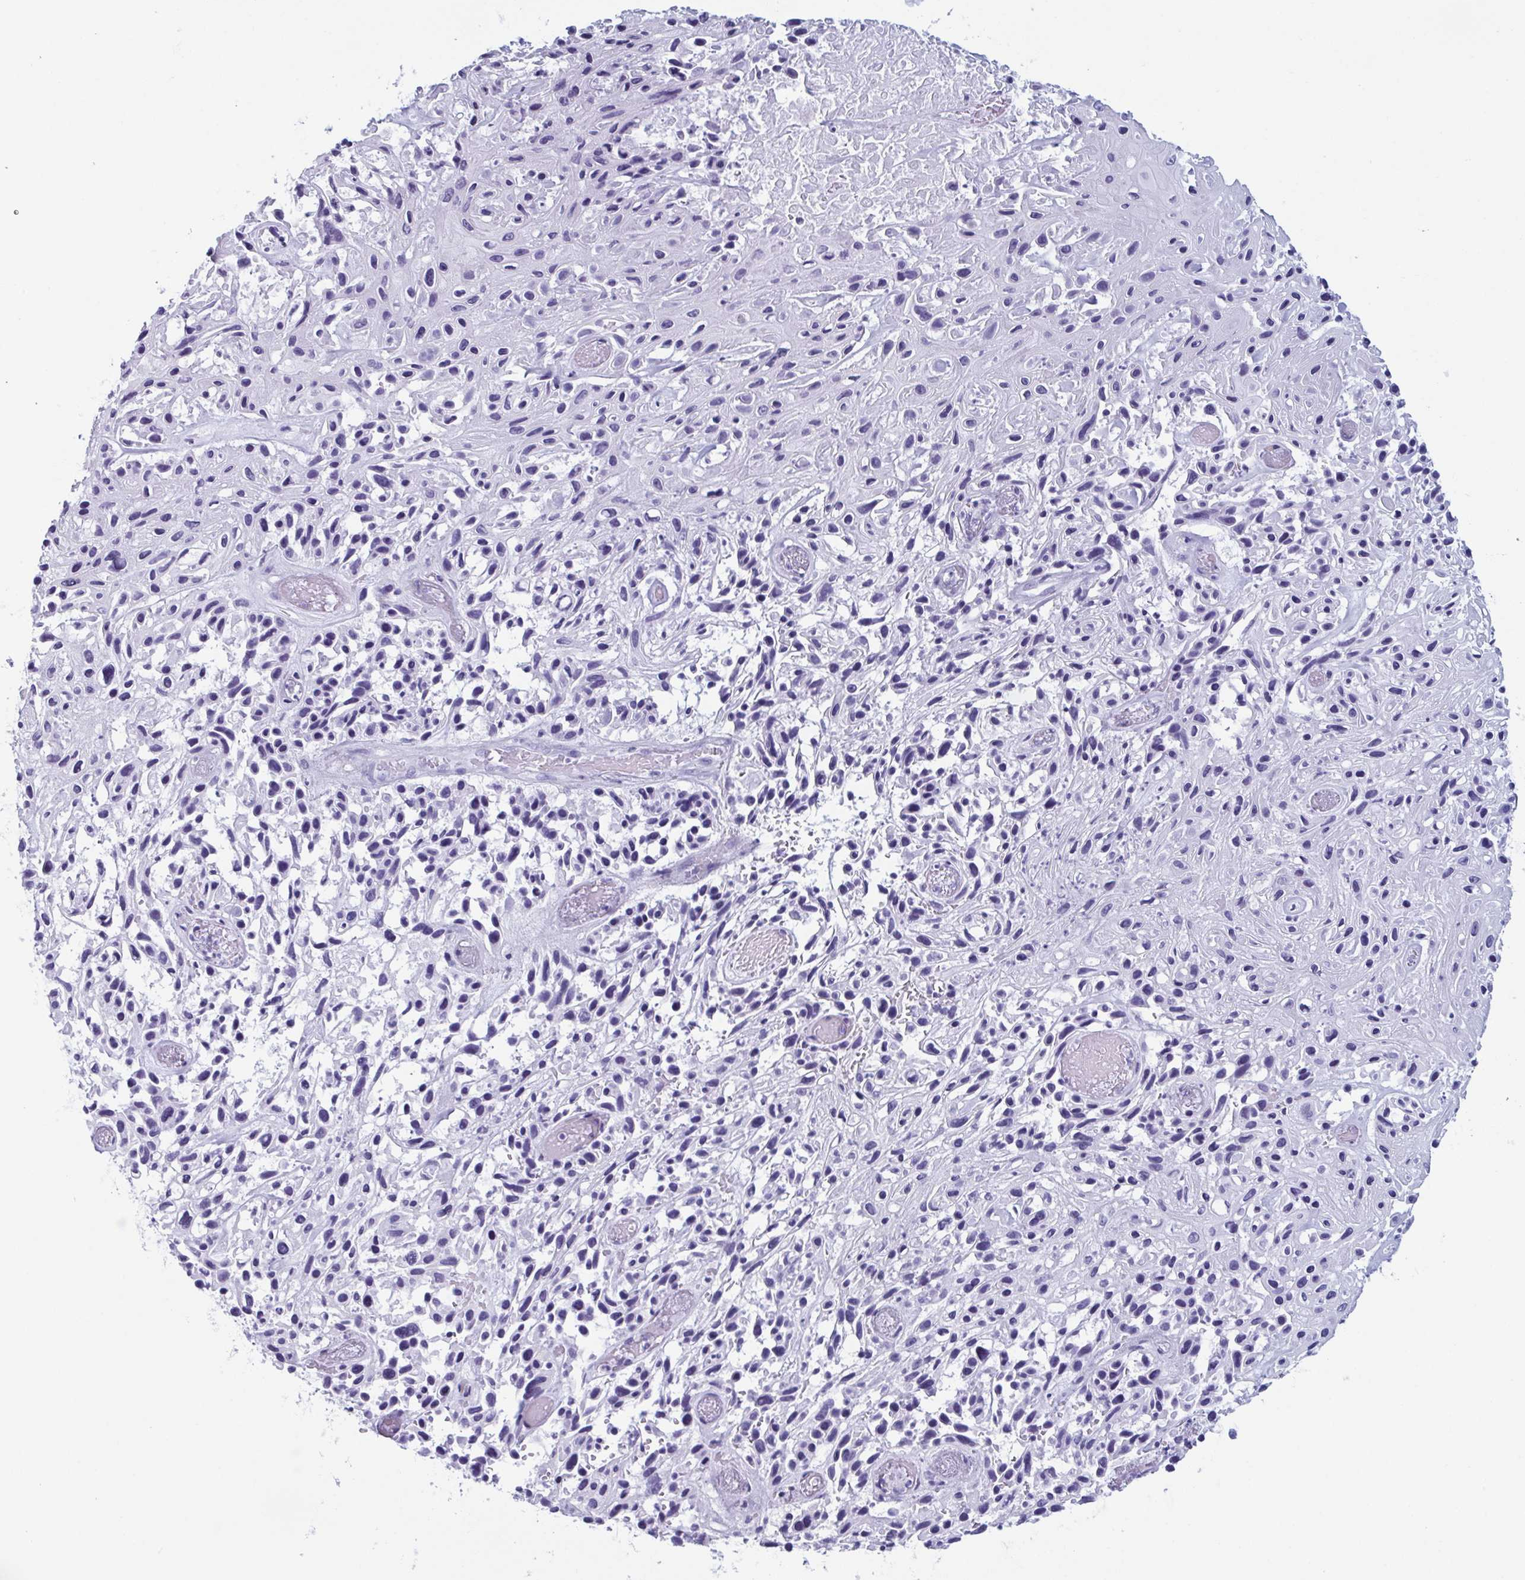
{"staining": {"intensity": "negative", "quantity": "none", "location": "none"}, "tissue": "skin cancer", "cell_type": "Tumor cells", "image_type": "cancer", "snomed": [{"axis": "morphology", "description": "Squamous cell carcinoma, NOS"}, {"axis": "topography", "description": "Skin"}], "caption": "An immunohistochemistry (IHC) image of squamous cell carcinoma (skin) is shown. There is no staining in tumor cells of squamous cell carcinoma (skin).", "gene": "ENKUR", "patient": {"sex": "male", "age": 82}}